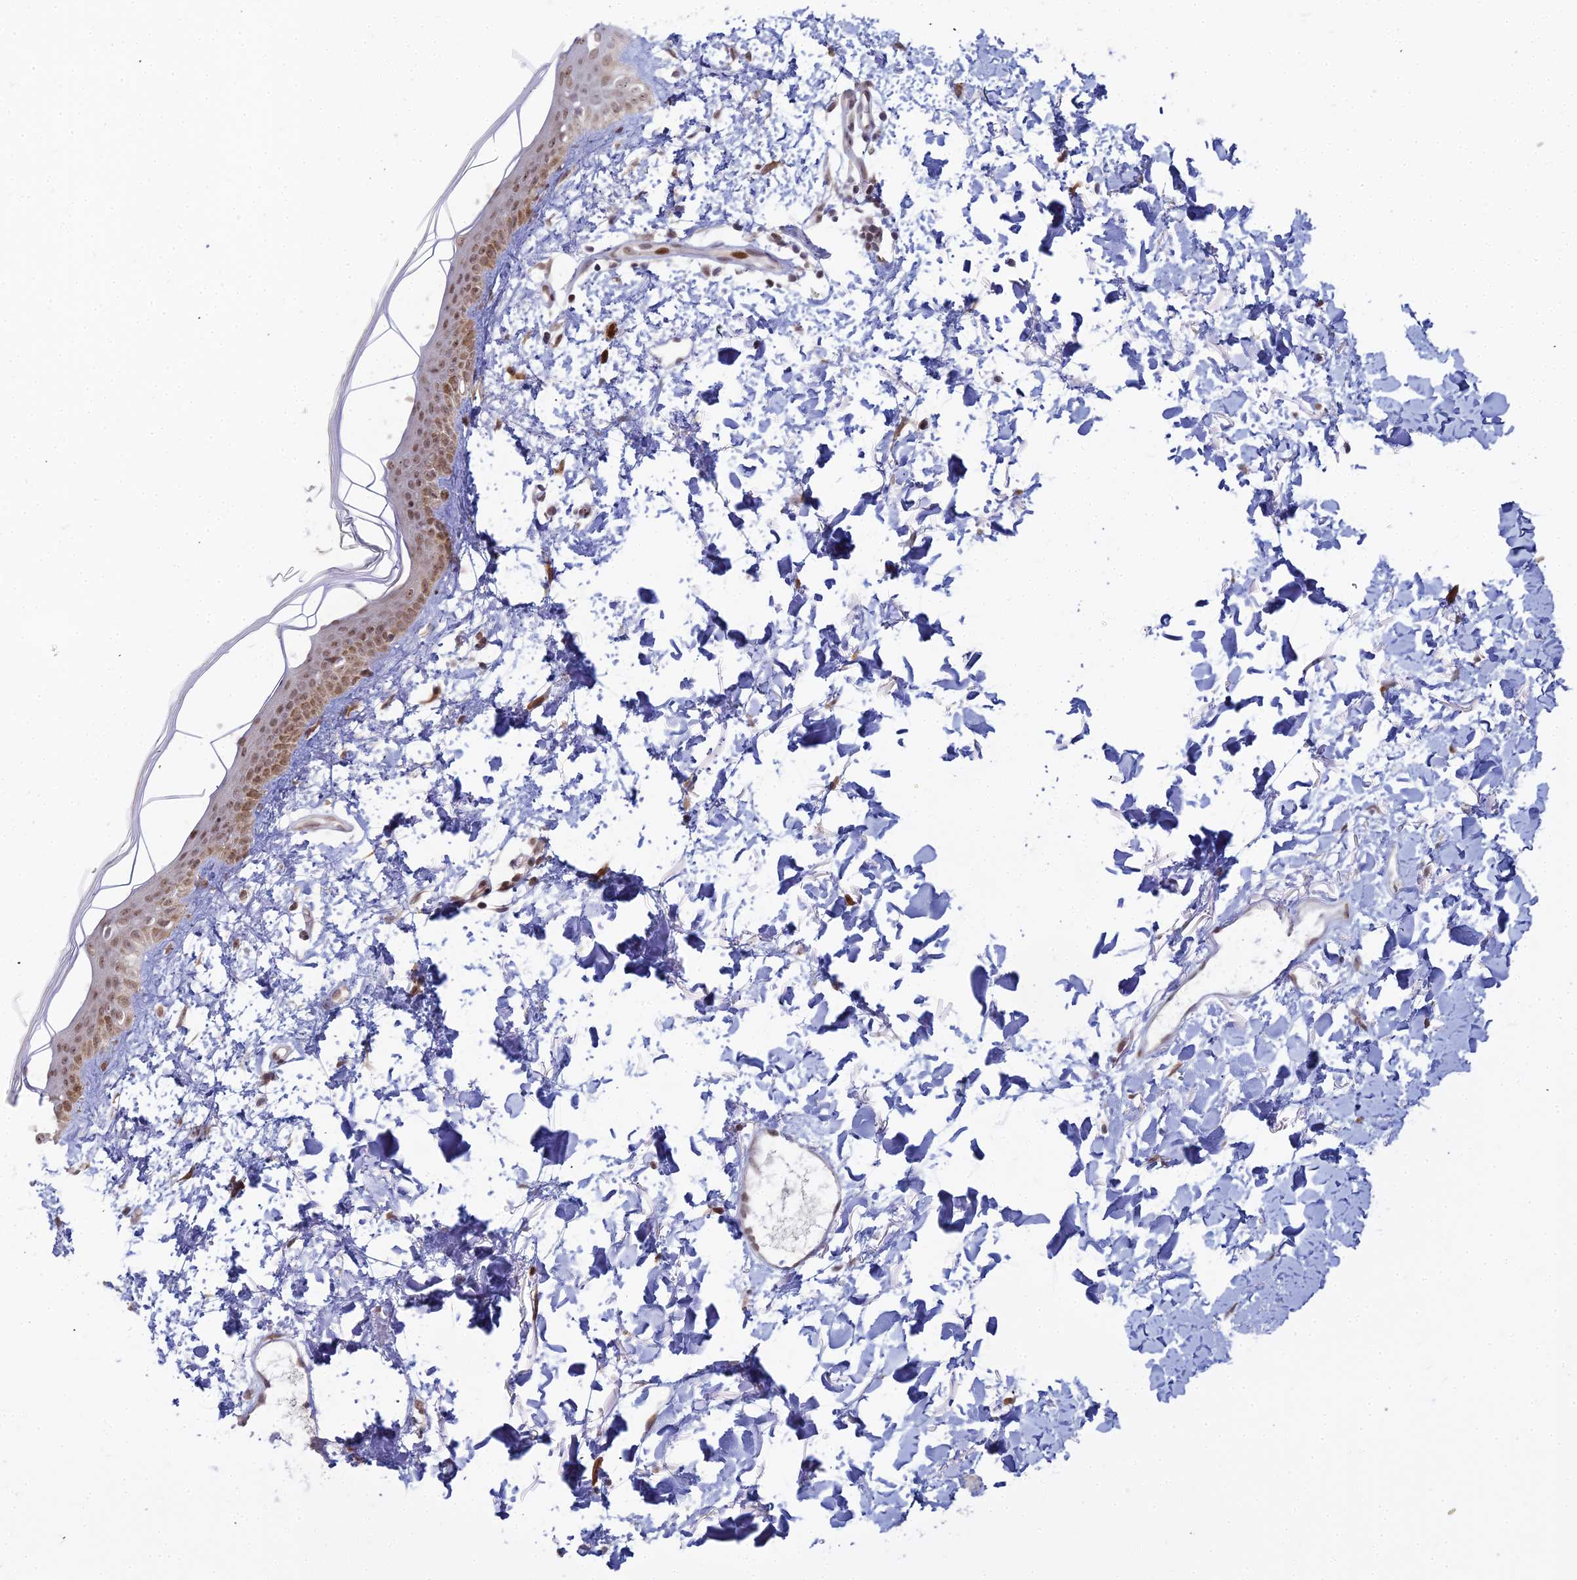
{"staining": {"intensity": "weak", "quantity": ">75%", "location": "nuclear"}, "tissue": "skin", "cell_type": "Fibroblasts", "image_type": "normal", "snomed": [{"axis": "morphology", "description": "Normal tissue, NOS"}, {"axis": "topography", "description": "Skin"}], "caption": "High-power microscopy captured an IHC histopathology image of normal skin, revealing weak nuclear positivity in about >75% of fibroblasts. Immunohistochemistry (ihc) stains the protein in brown and the nuclei are stained blue.", "gene": "ABCA2", "patient": {"sex": "female", "age": 58}}